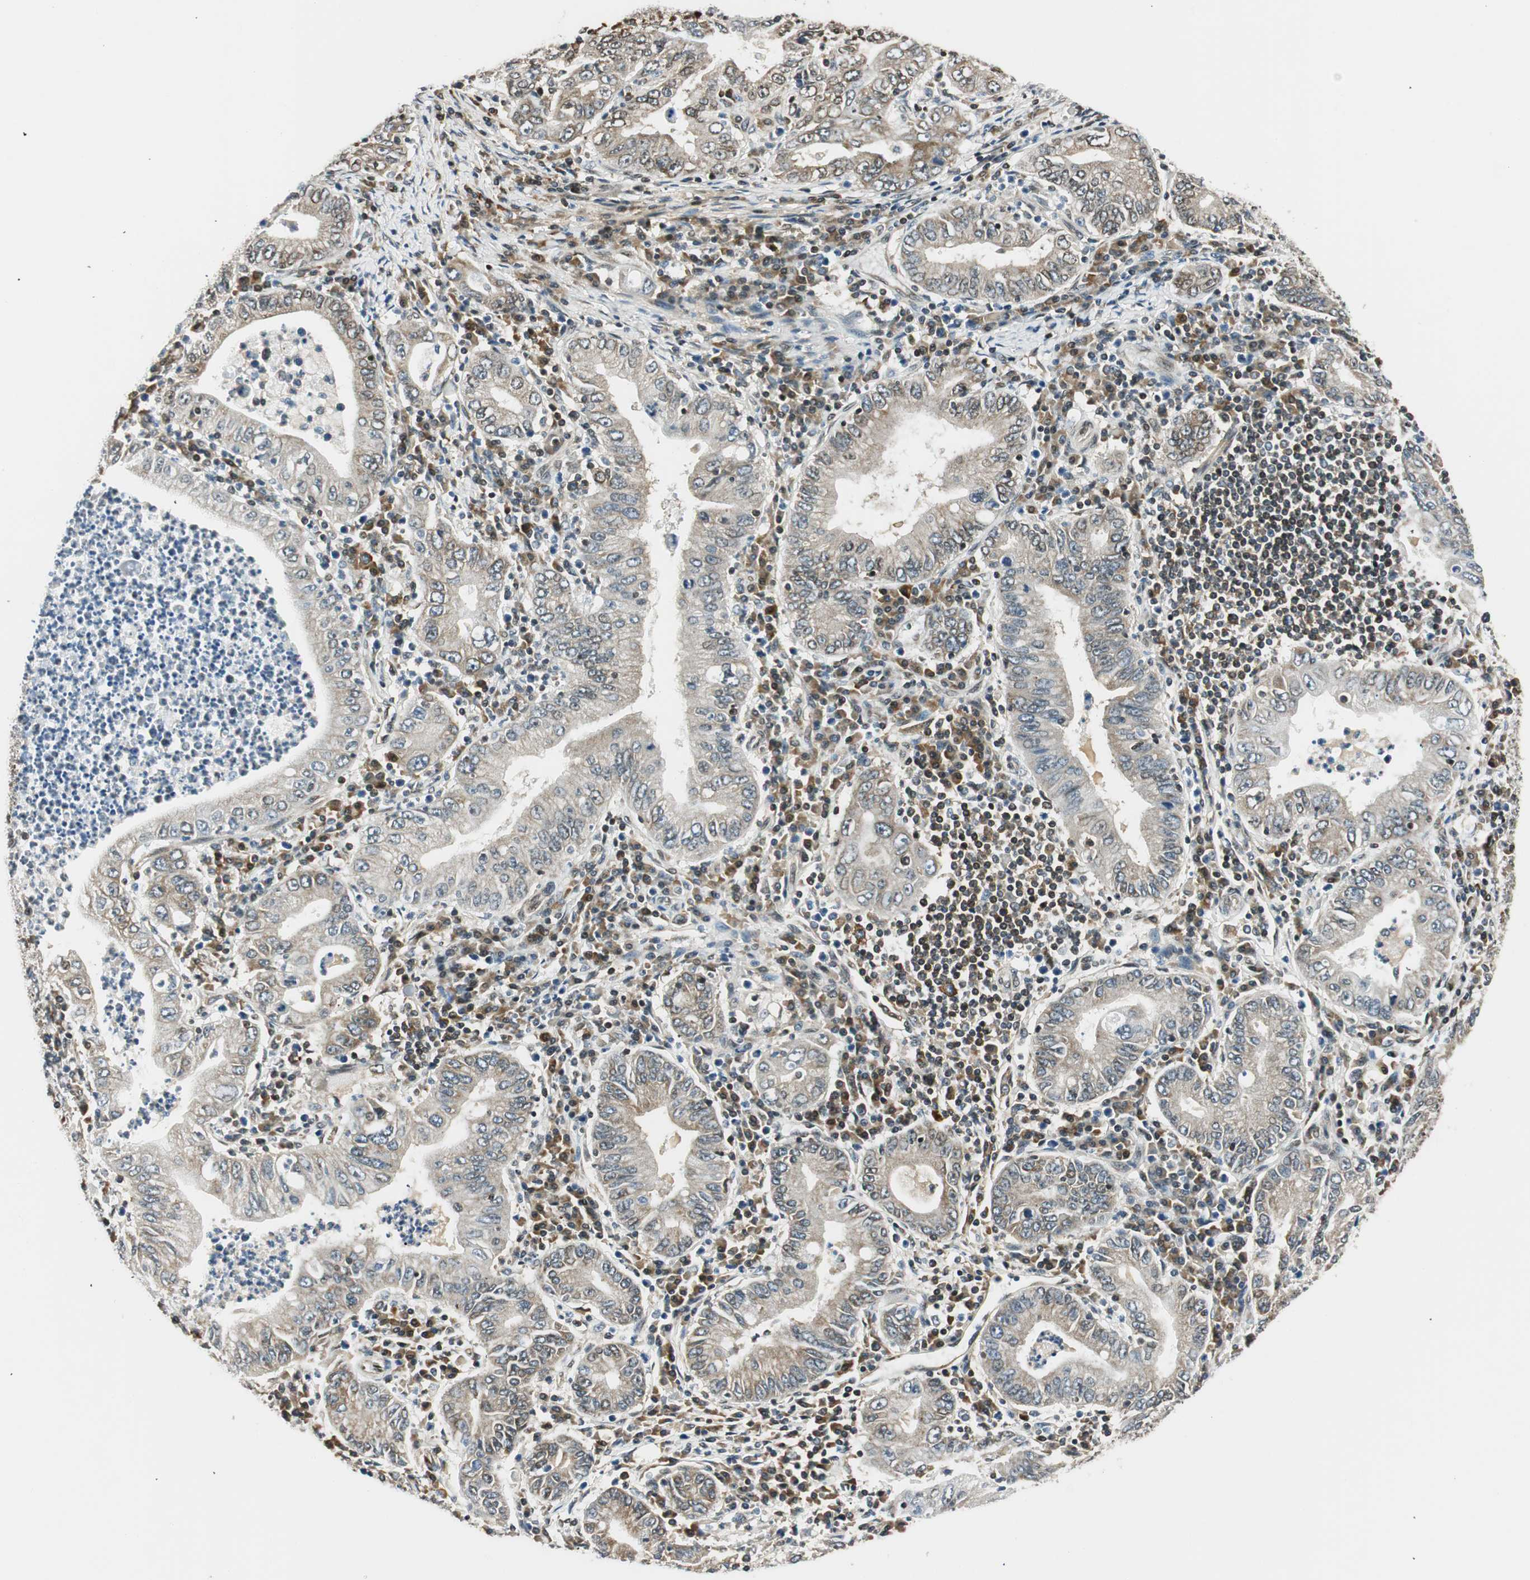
{"staining": {"intensity": "weak", "quantity": "25%-75%", "location": "cytoplasmic/membranous"}, "tissue": "stomach cancer", "cell_type": "Tumor cells", "image_type": "cancer", "snomed": [{"axis": "morphology", "description": "Normal tissue, NOS"}, {"axis": "morphology", "description": "Adenocarcinoma, NOS"}, {"axis": "topography", "description": "Esophagus"}, {"axis": "topography", "description": "Stomach, upper"}, {"axis": "topography", "description": "Peripheral nerve tissue"}], "caption": "Immunohistochemical staining of stomach cancer (adenocarcinoma) reveals weak cytoplasmic/membranous protein expression in about 25%-75% of tumor cells.", "gene": "RING1", "patient": {"sex": "male", "age": 62}}